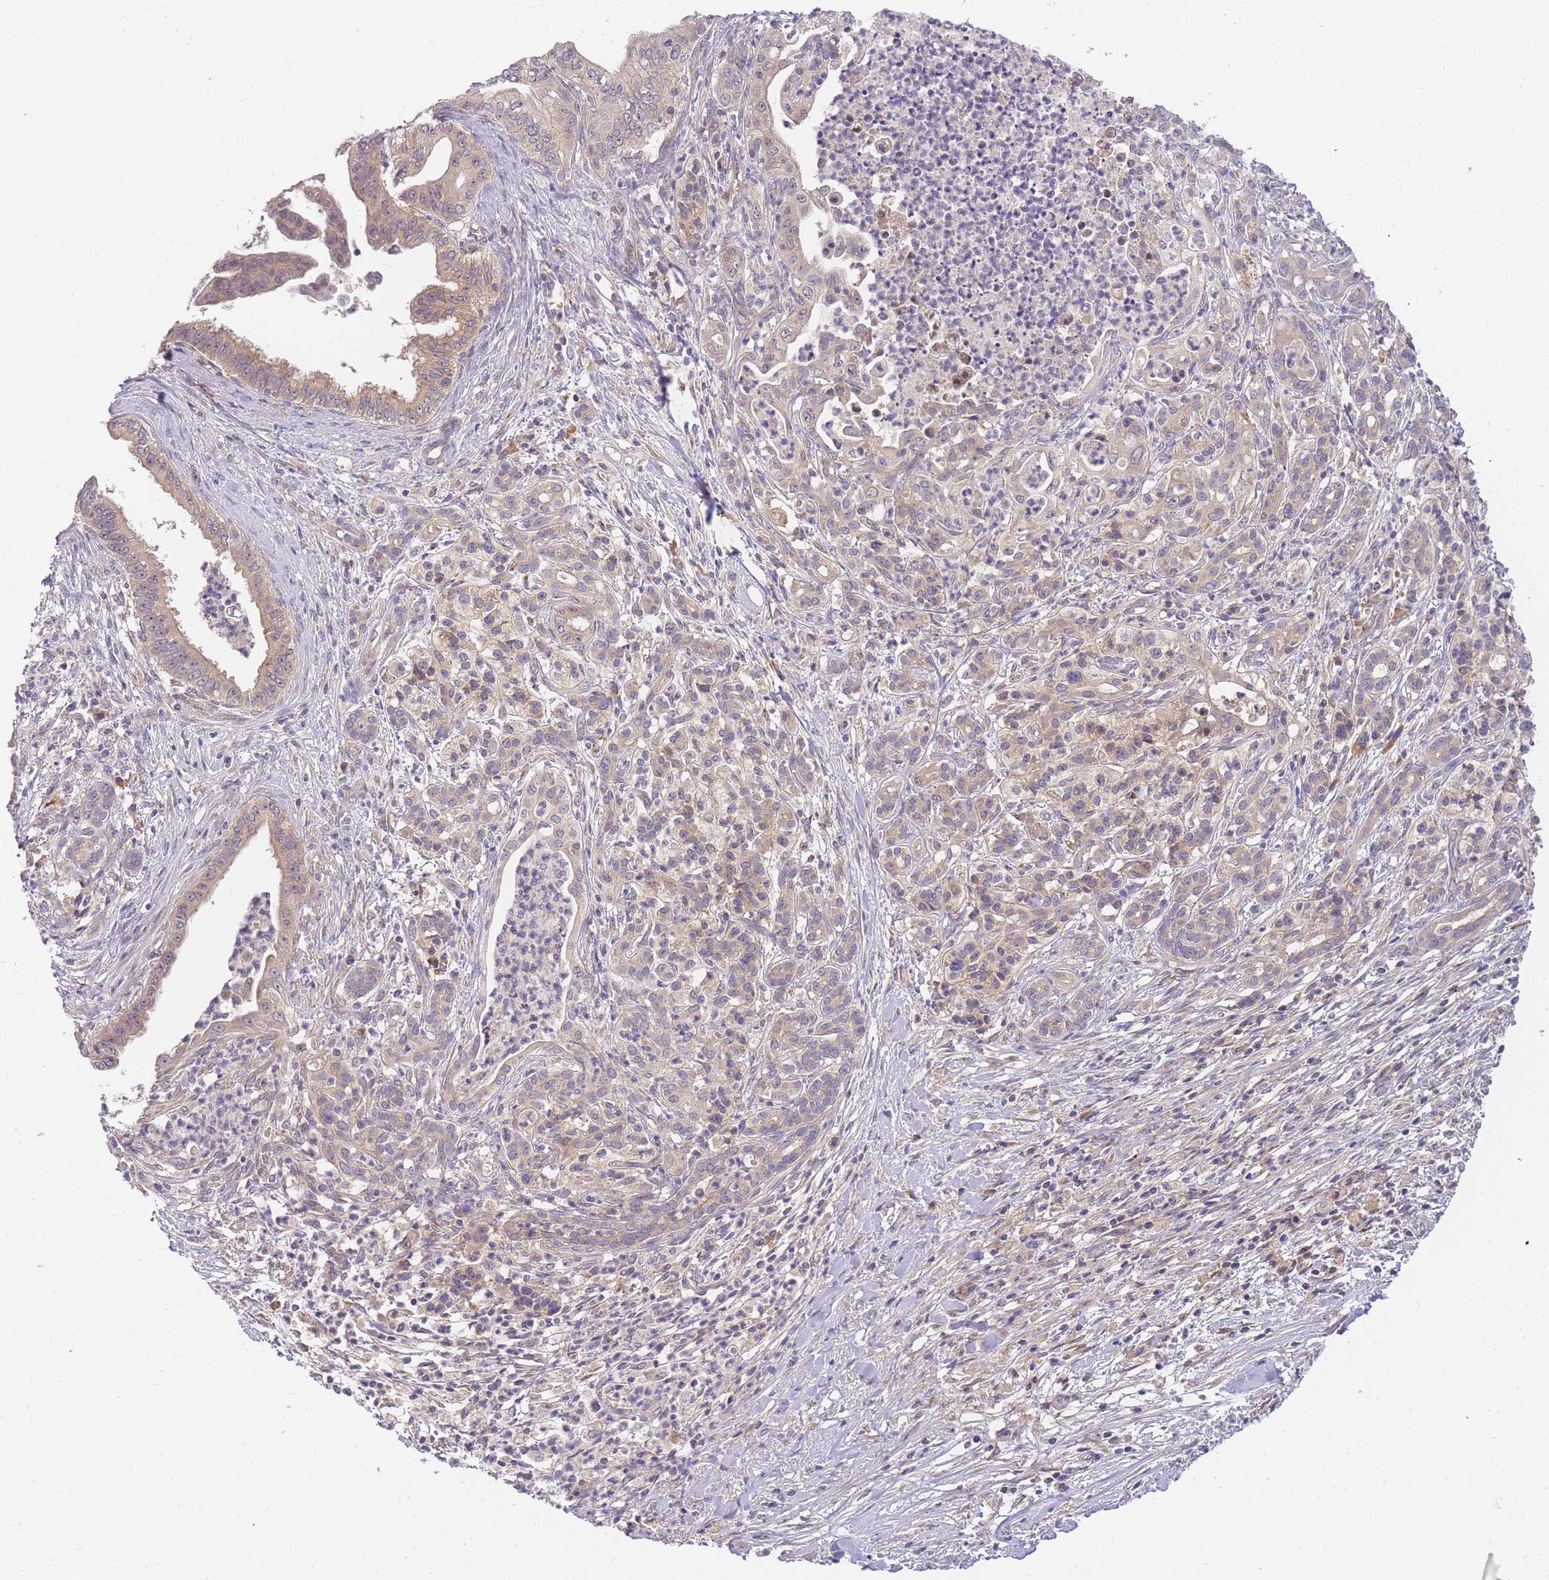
{"staining": {"intensity": "weak", "quantity": ">75%", "location": "cytoplasmic/membranous"}, "tissue": "pancreatic cancer", "cell_type": "Tumor cells", "image_type": "cancer", "snomed": [{"axis": "morphology", "description": "Adenocarcinoma, NOS"}, {"axis": "topography", "description": "Pancreas"}], "caption": "Protein expression analysis of pancreatic cancer (adenocarcinoma) demonstrates weak cytoplasmic/membranous expression in about >75% of tumor cells.", "gene": "ZNF577", "patient": {"sex": "male", "age": 58}}